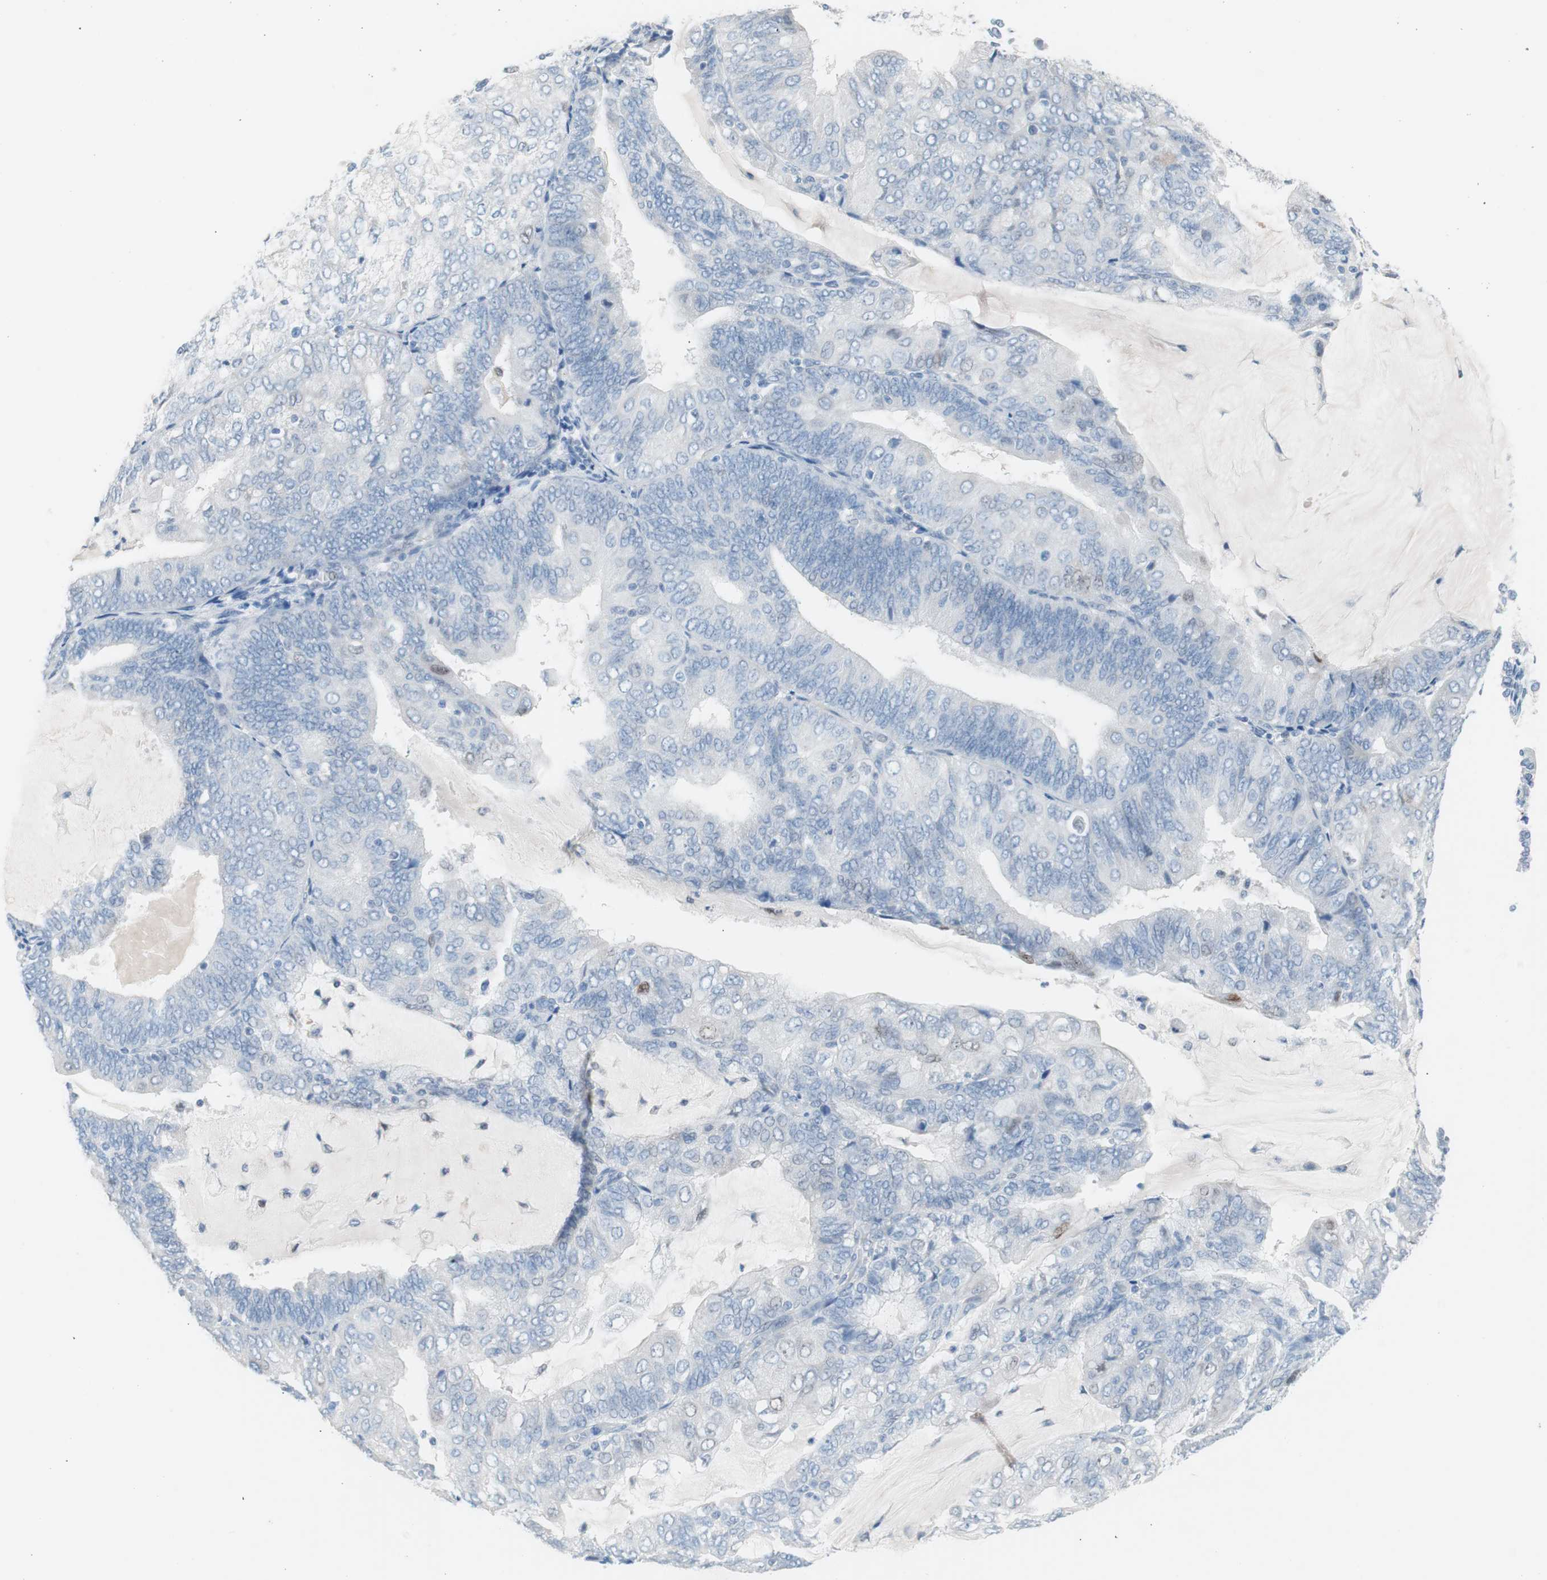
{"staining": {"intensity": "strong", "quantity": "<25%", "location": "nuclear"}, "tissue": "endometrial cancer", "cell_type": "Tumor cells", "image_type": "cancer", "snomed": [{"axis": "morphology", "description": "Adenocarcinoma, NOS"}, {"axis": "topography", "description": "Endometrium"}], "caption": "Immunohistochemistry of human endometrial adenocarcinoma reveals medium levels of strong nuclear staining in about <25% of tumor cells. (brown staining indicates protein expression, while blue staining denotes nuclei).", "gene": "FOSL1", "patient": {"sex": "female", "age": 81}}